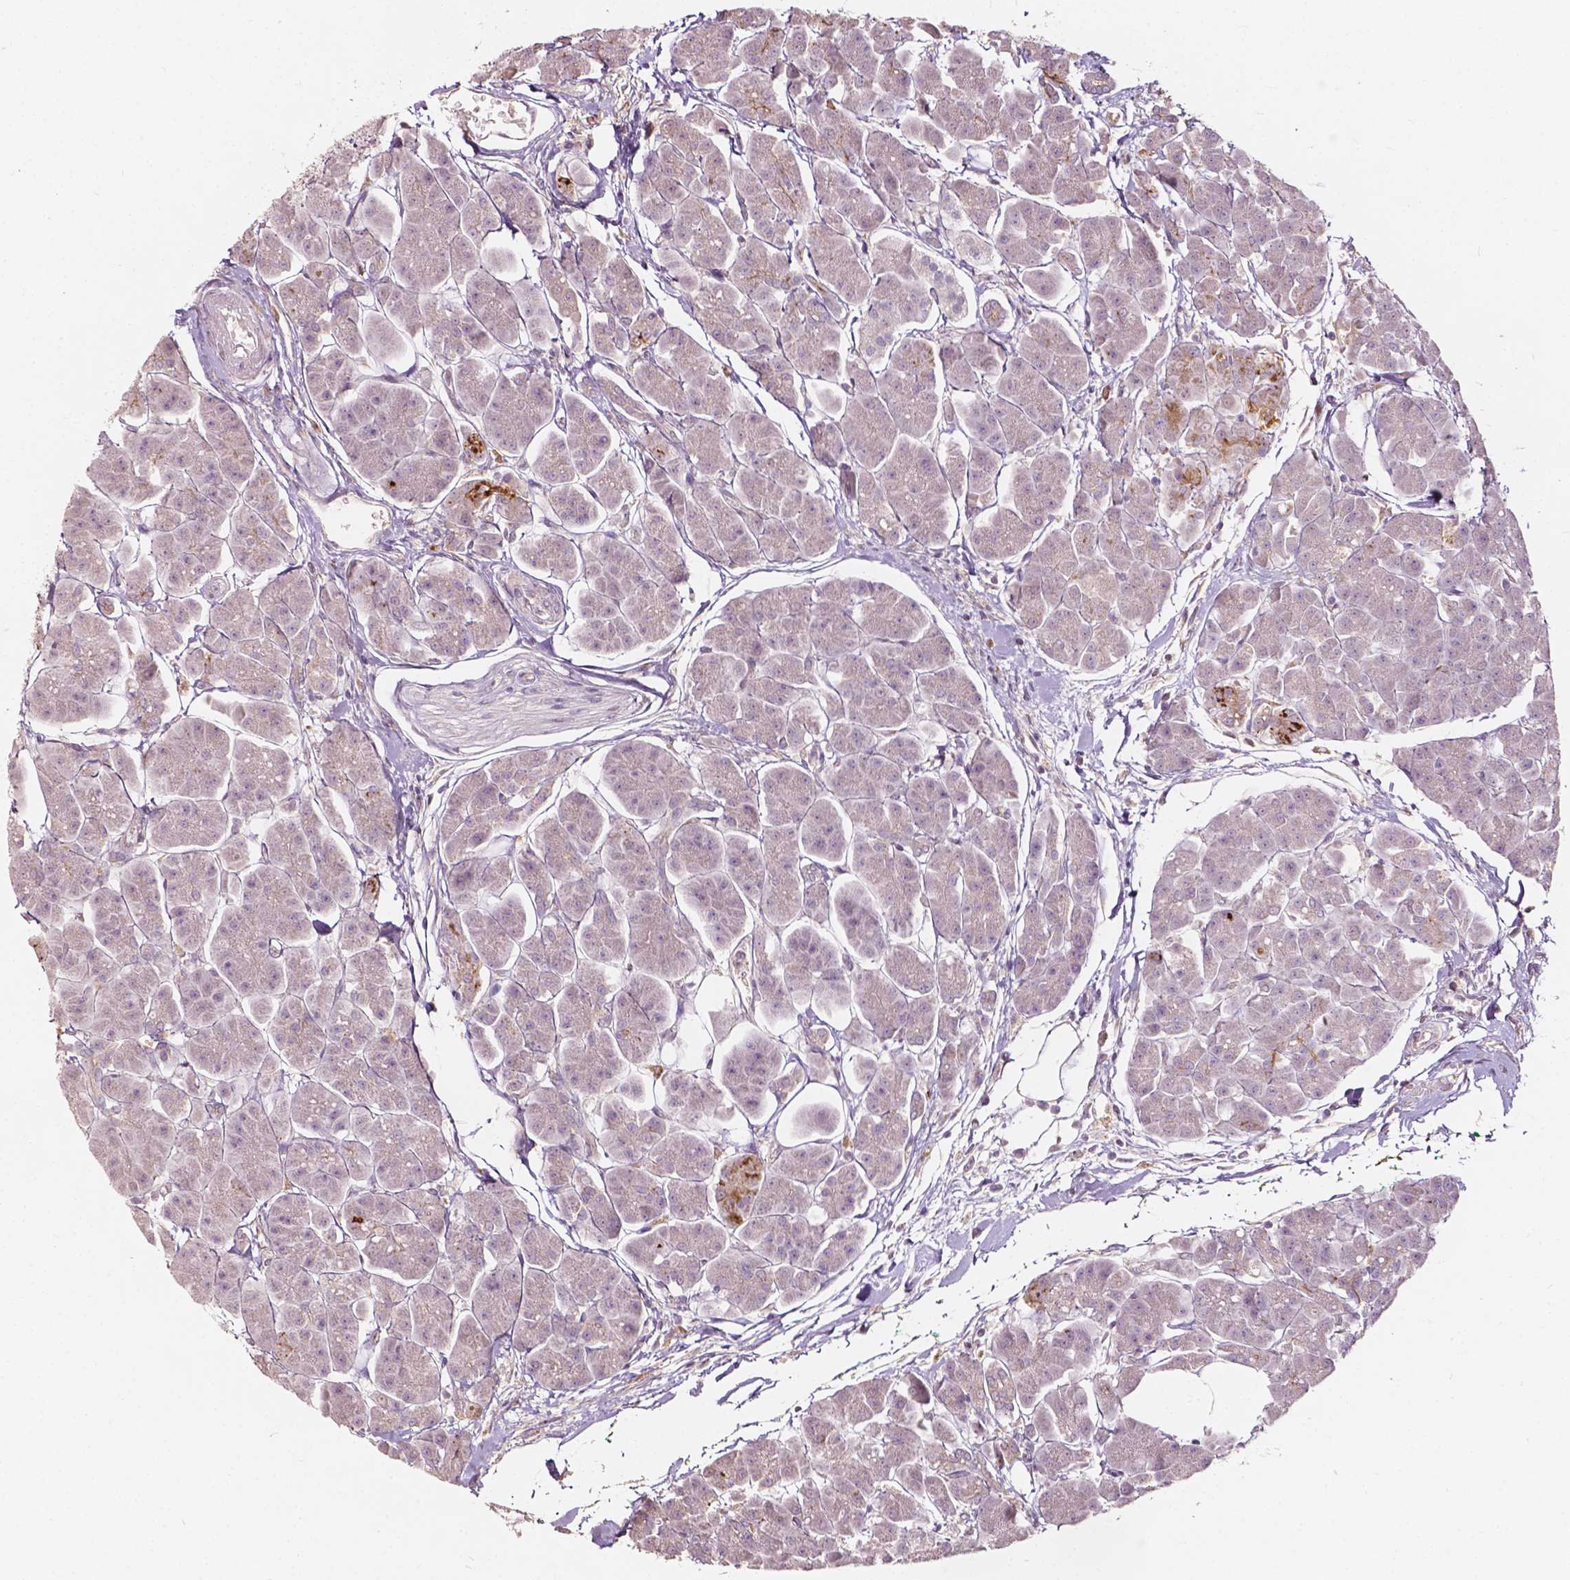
{"staining": {"intensity": "moderate", "quantity": "<25%", "location": "cytoplasmic/membranous"}, "tissue": "pancreas", "cell_type": "Exocrine glandular cells", "image_type": "normal", "snomed": [{"axis": "morphology", "description": "Normal tissue, NOS"}, {"axis": "topography", "description": "Adipose tissue"}, {"axis": "topography", "description": "Pancreas"}, {"axis": "topography", "description": "Peripheral nerve tissue"}], "caption": "A brown stain highlights moderate cytoplasmic/membranous staining of a protein in exocrine glandular cells of normal pancreas.", "gene": "NPC1L1", "patient": {"sex": "female", "age": 58}}